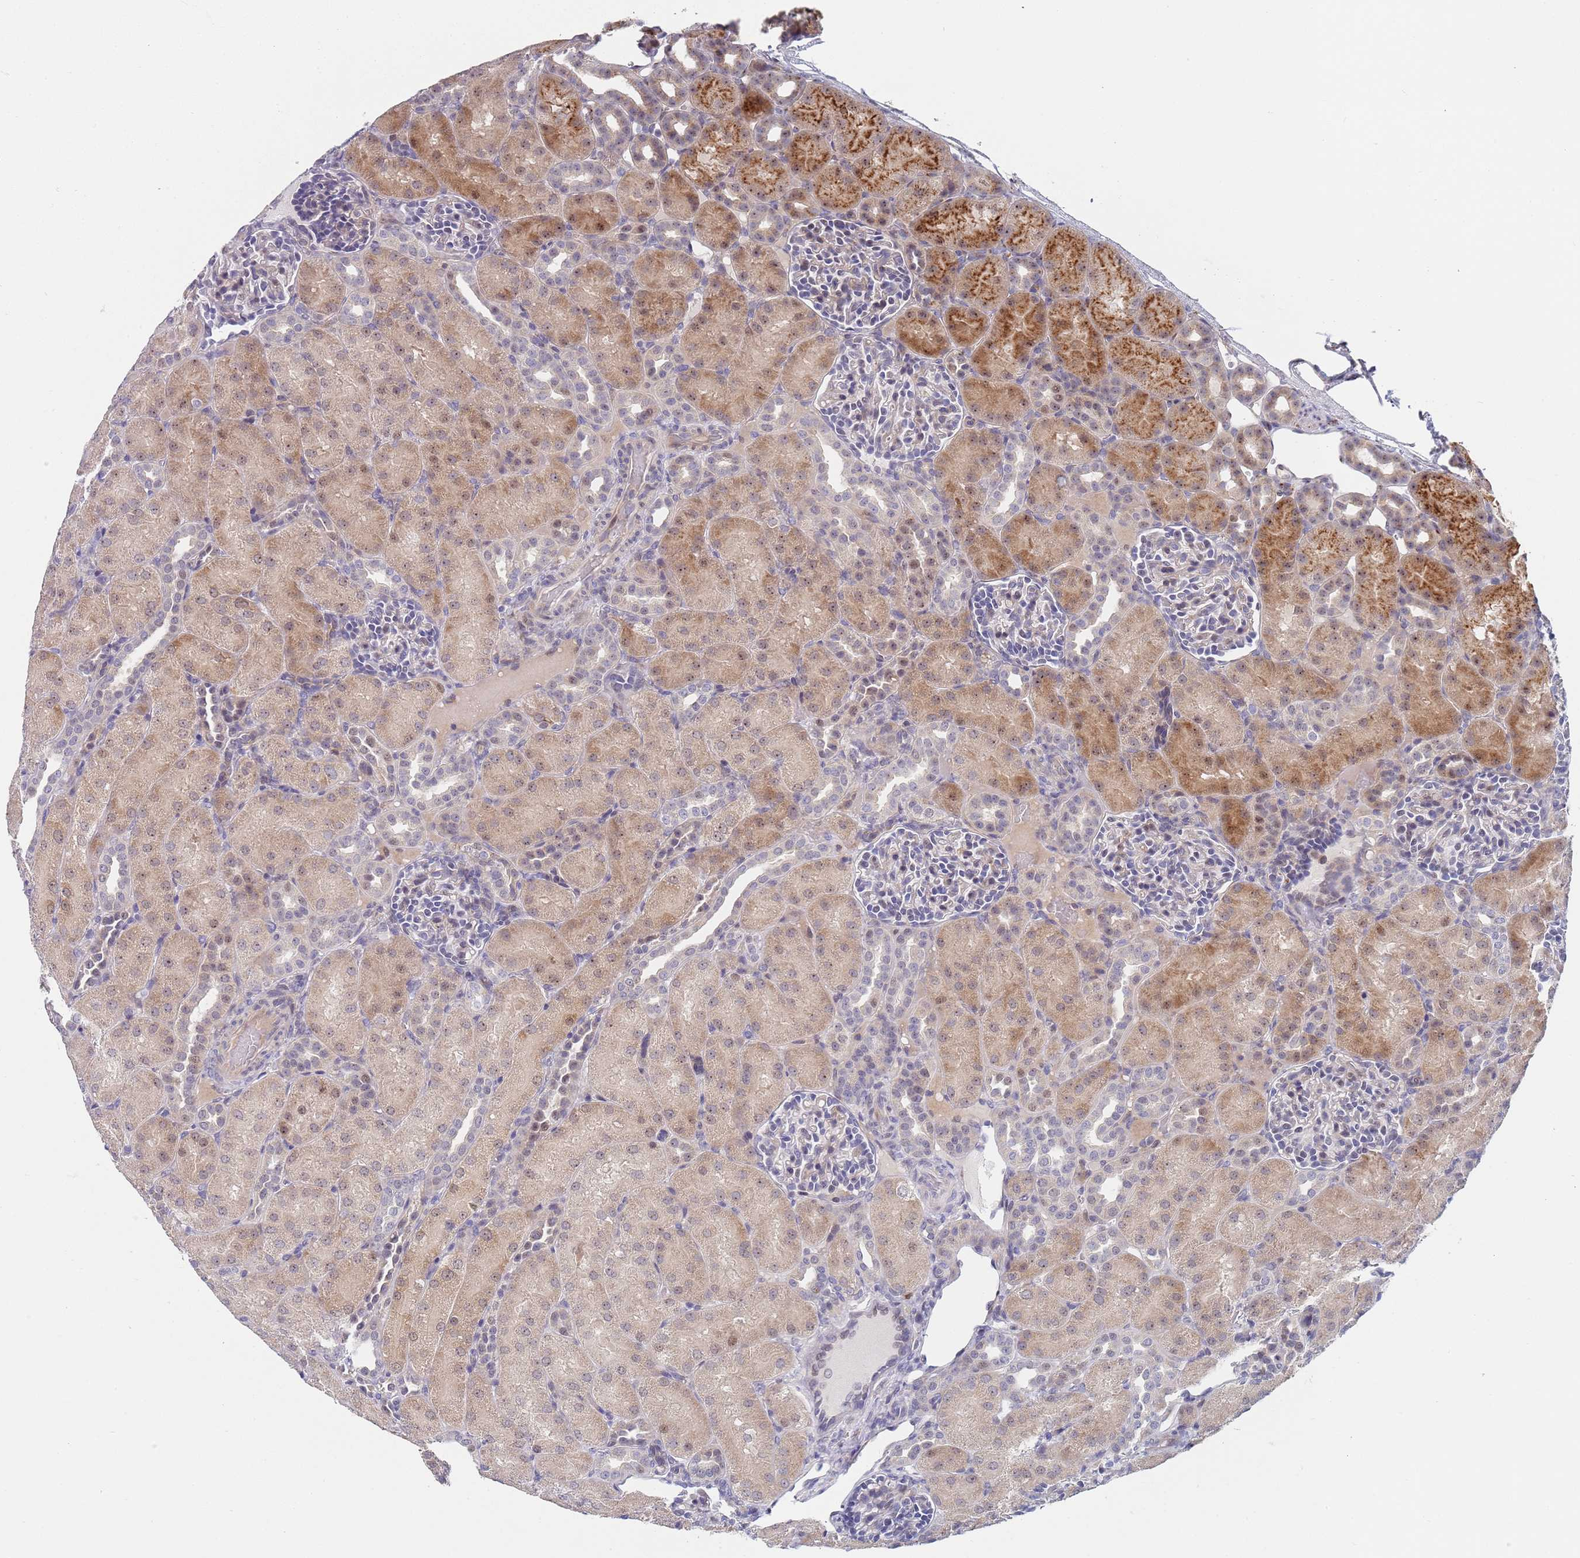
{"staining": {"intensity": "negative", "quantity": "none", "location": "none"}, "tissue": "kidney", "cell_type": "Cells in glomeruli", "image_type": "normal", "snomed": [{"axis": "morphology", "description": "Normal tissue, NOS"}, {"axis": "topography", "description": "Kidney"}], "caption": "A high-resolution photomicrograph shows immunohistochemistry (IHC) staining of unremarkable kidney, which displays no significant positivity in cells in glomeruli.", "gene": "PLCL2", "patient": {"sex": "male", "age": 1}}